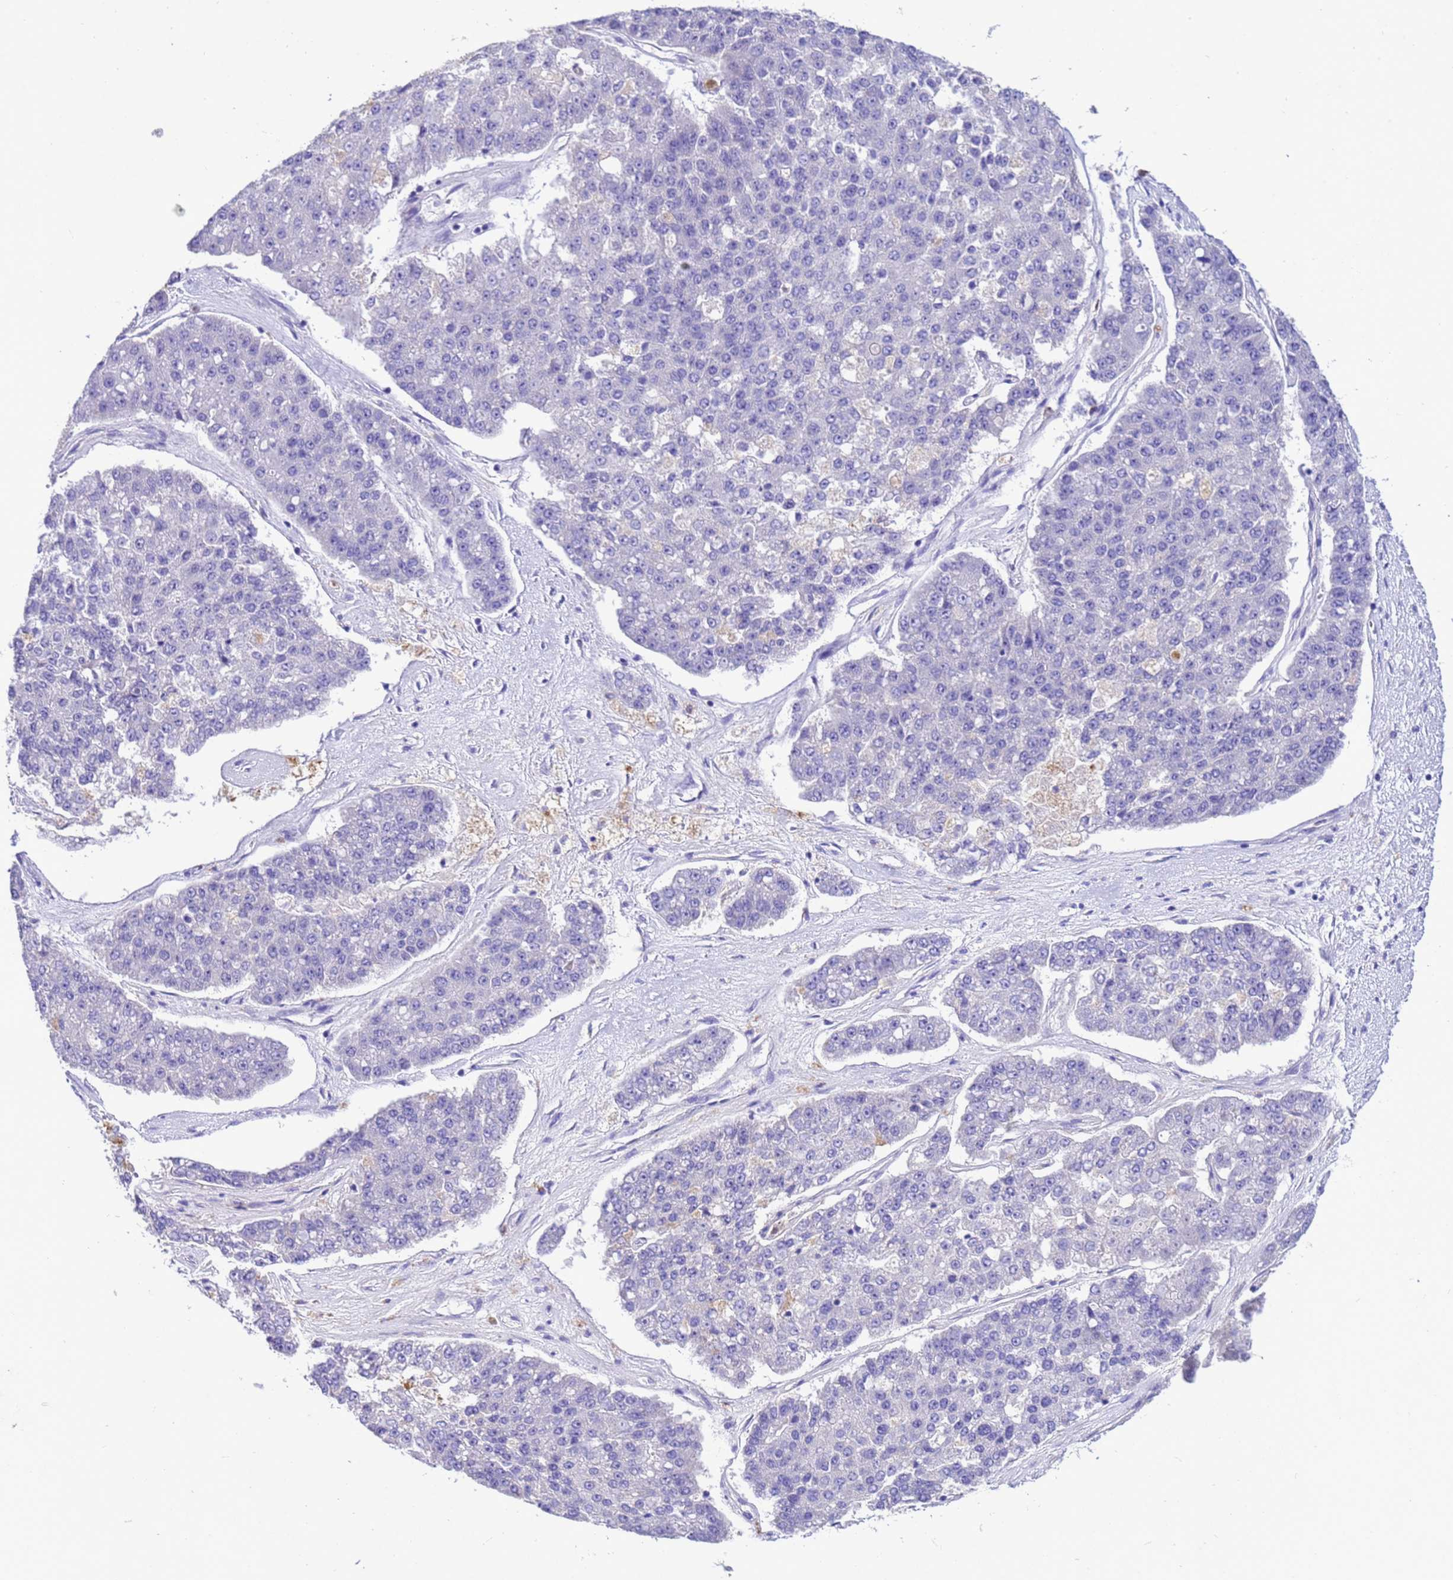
{"staining": {"intensity": "negative", "quantity": "none", "location": "none"}, "tissue": "pancreatic cancer", "cell_type": "Tumor cells", "image_type": "cancer", "snomed": [{"axis": "morphology", "description": "Adenocarcinoma, NOS"}, {"axis": "topography", "description": "Pancreas"}], "caption": "Immunohistochemistry (IHC) image of human adenocarcinoma (pancreatic) stained for a protein (brown), which reveals no positivity in tumor cells.", "gene": "KICS2", "patient": {"sex": "male", "age": 50}}